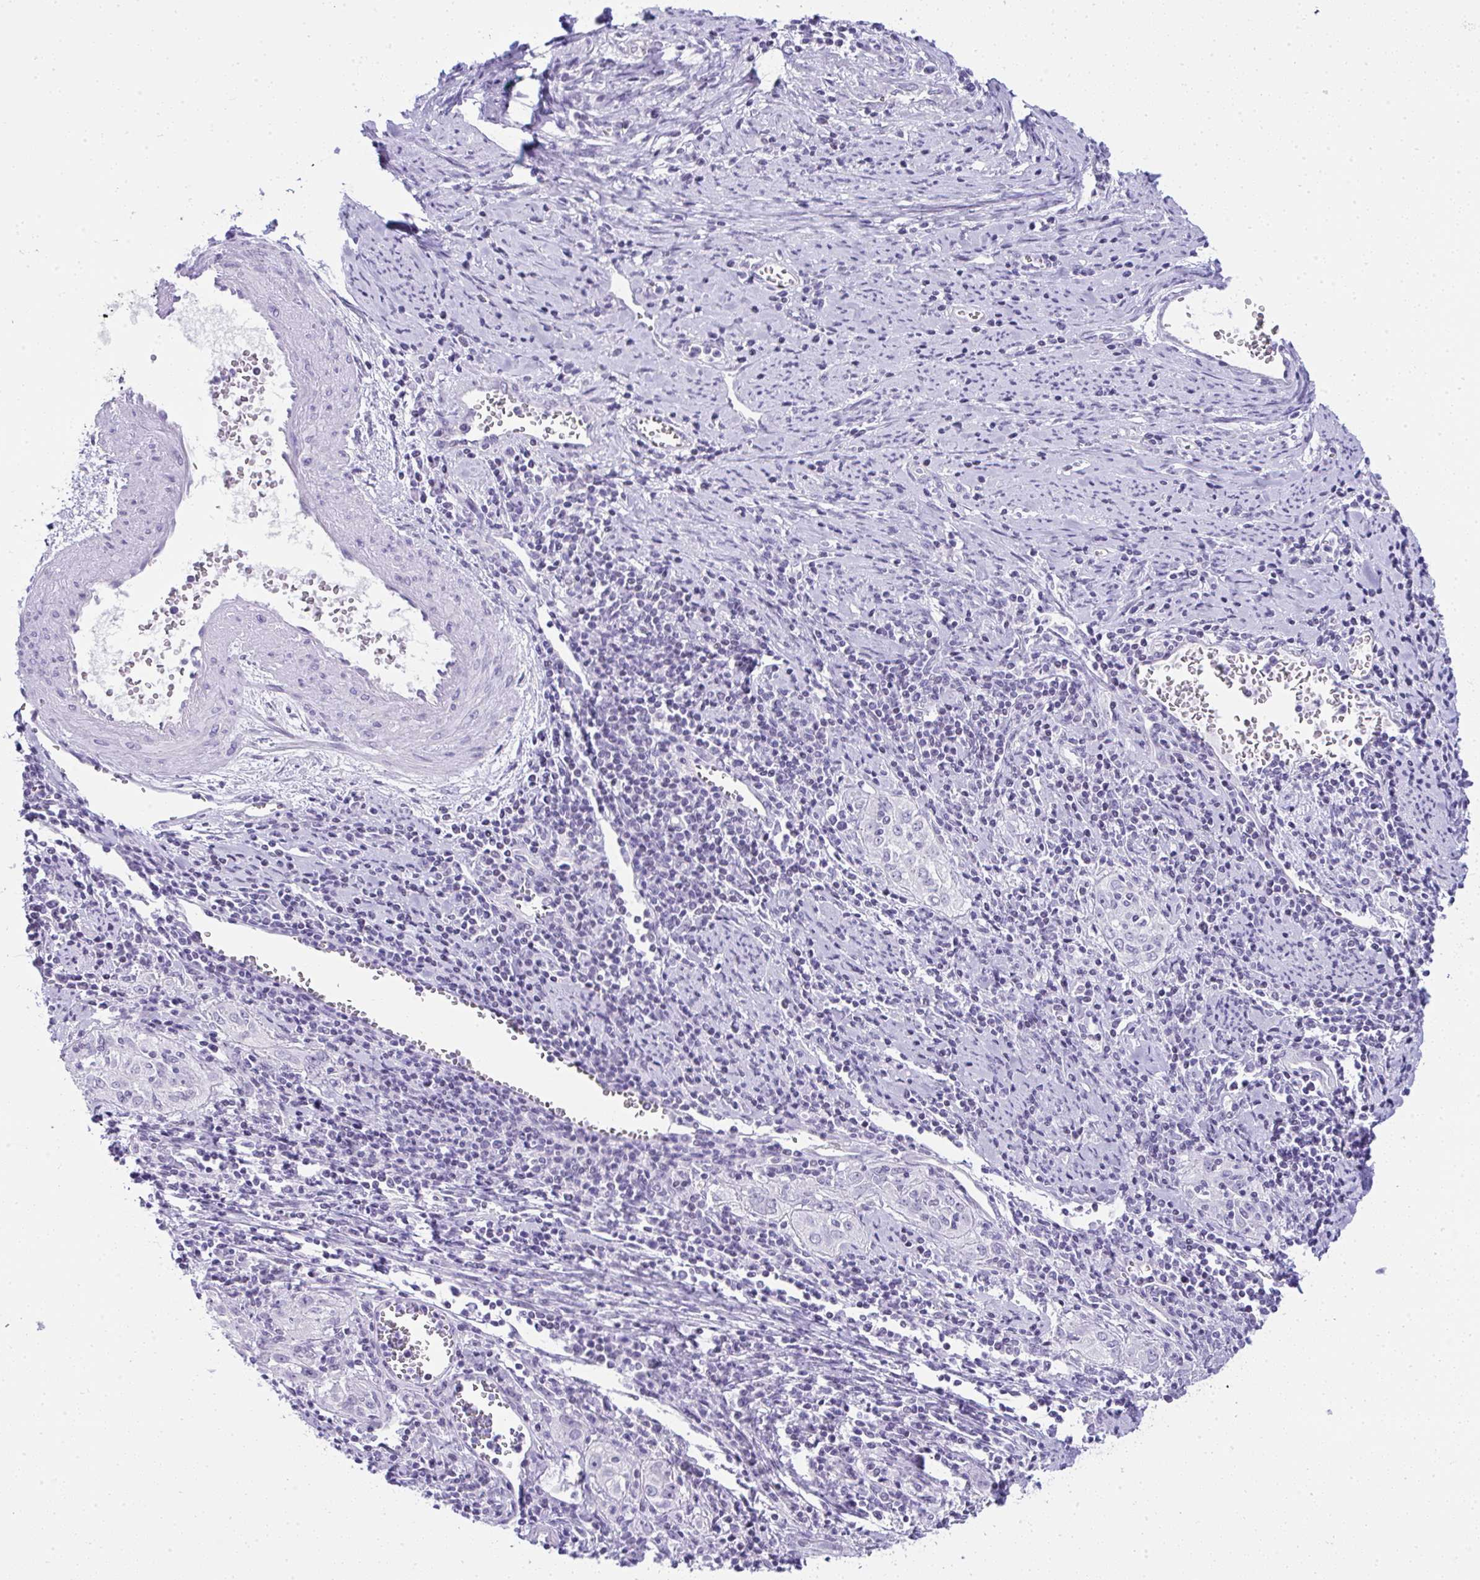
{"staining": {"intensity": "negative", "quantity": "none", "location": "none"}, "tissue": "cervical cancer", "cell_type": "Tumor cells", "image_type": "cancer", "snomed": [{"axis": "morphology", "description": "Squamous cell carcinoma, NOS"}, {"axis": "topography", "description": "Cervix"}], "caption": "The histopathology image reveals no staining of tumor cells in cervical cancer (squamous cell carcinoma).", "gene": "RNF183", "patient": {"sex": "female", "age": 57}}